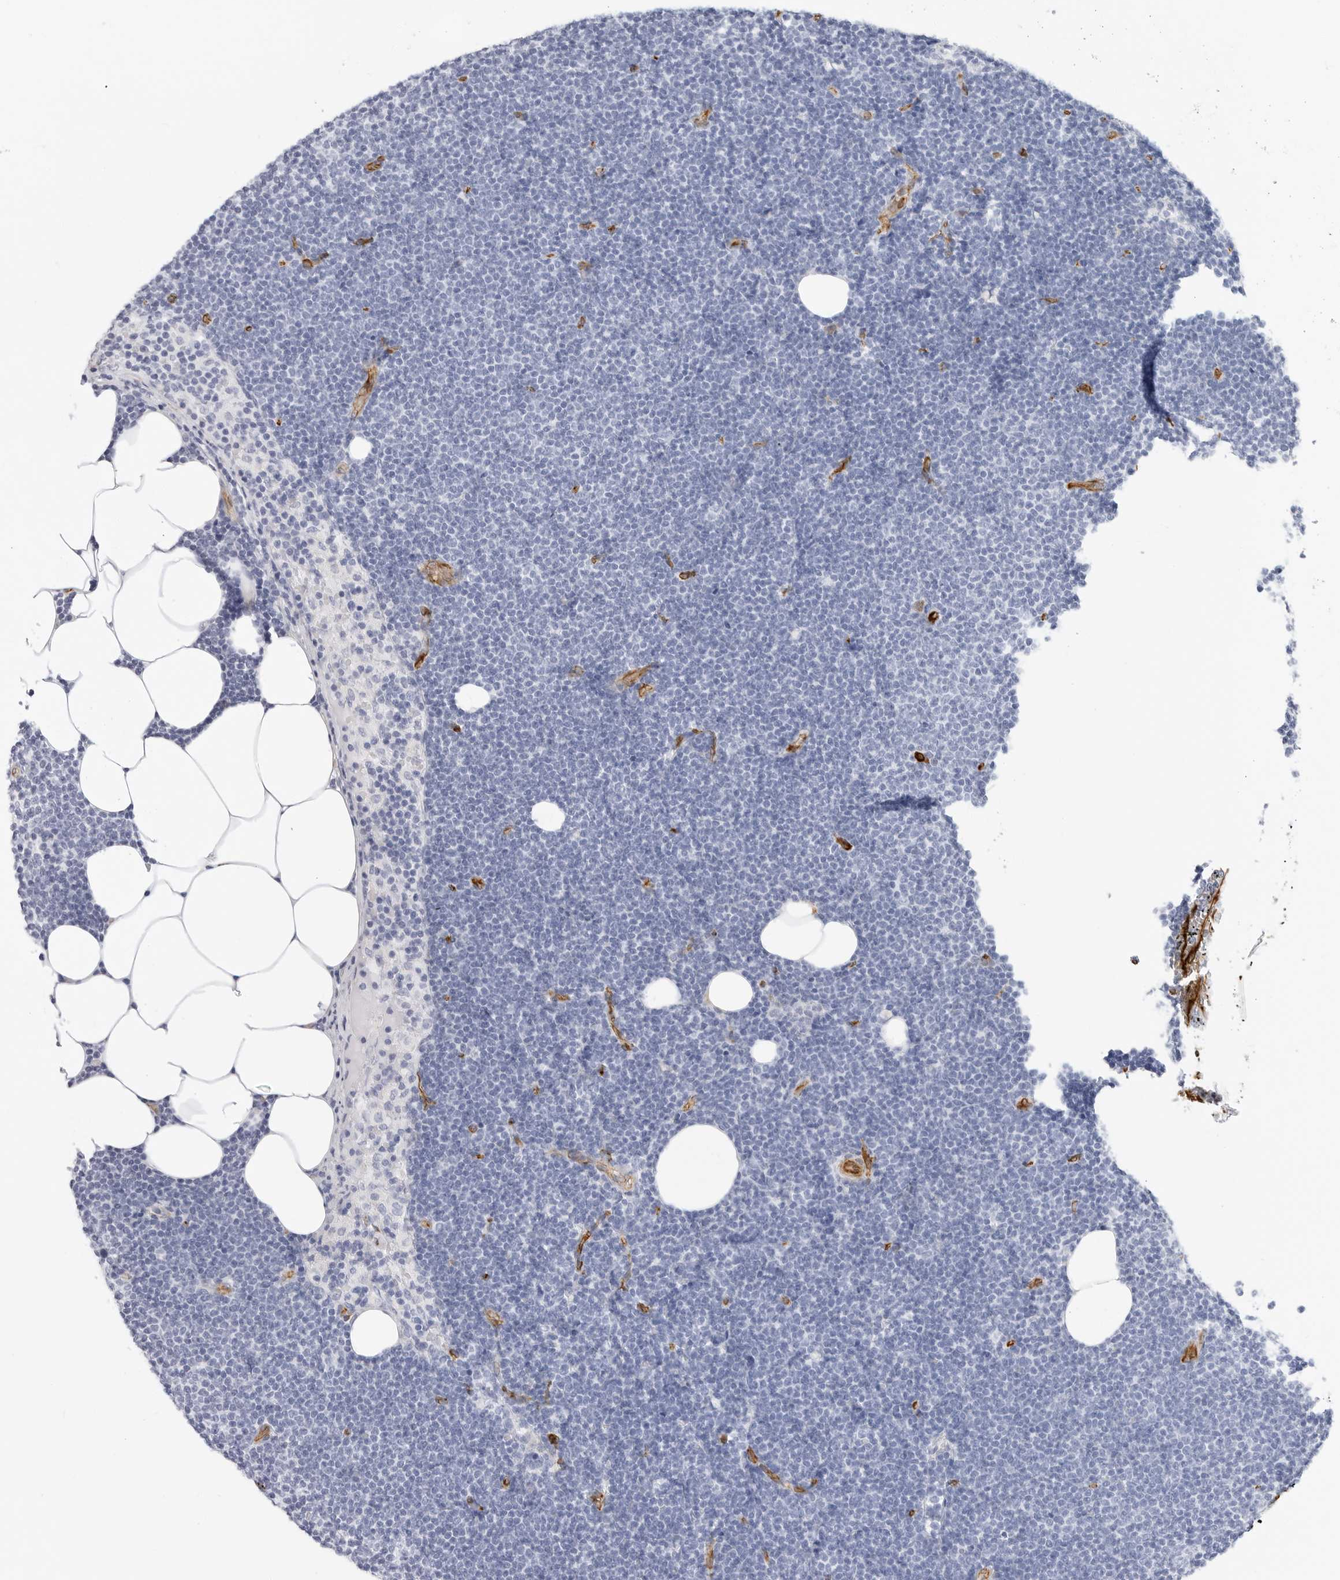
{"staining": {"intensity": "negative", "quantity": "none", "location": "none"}, "tissue": "lymphoma", "cell_type": "Tumor cells", "image_type": "cancer", "snomed": [{"axis": "morphology", "description": "Malignant lymphoma, non-Hodgkin's type, Low grade"}, {"axis": "topography", "description": "Lymph node"}], "caption": "Protein analysis of malignant lymphoma, non-Hodgkin's type (low-grade) reveals no significant expression in tumor cells. (Immunohistochemistry (ihc), brightfield microscopy, high magnification).", "gene": "NES", "patient": {"sex": "female", "age": 53}}